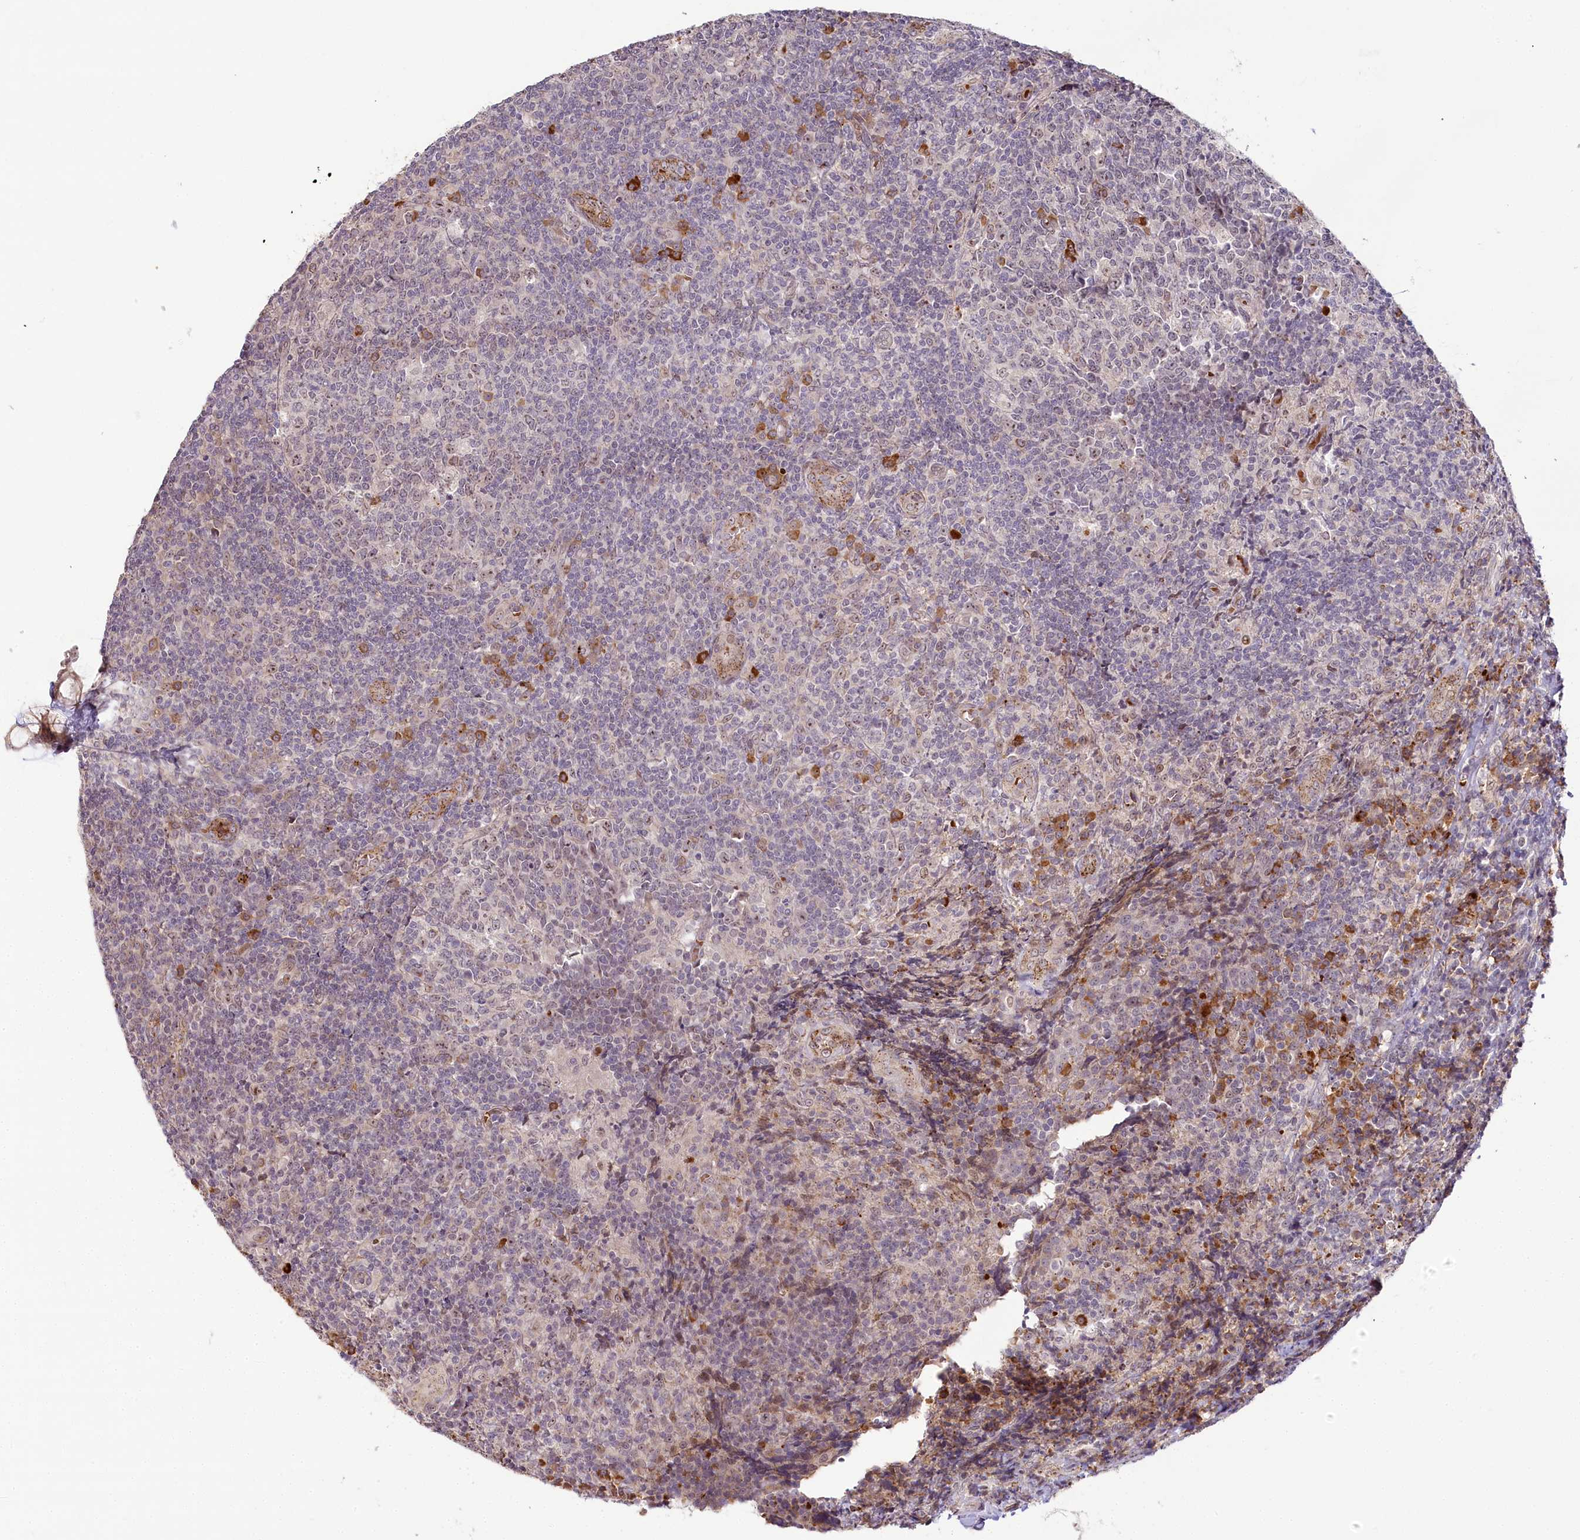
{"staining": {"intensity": "strong", "quantity": "<25%", "location": "cytoplasmic/membranous"}, "tissue": "tonsil", "cell_type": "Germinal center cells", "image_type": "normal", "snomed": [{"axis": "morphology", "description": "Normal tissue, NOS"}, {"axis": "topography", "description": "Tonsil"}], "caption": "Immunohistochemical staining of unremarkable human tonsil reveals <25% levels of strong cytoplasmic/membranous protein expression in approximately <25% of germinal center cells.", "gene": "WDR36", "patient": {"sex": "female", "age": 19}}